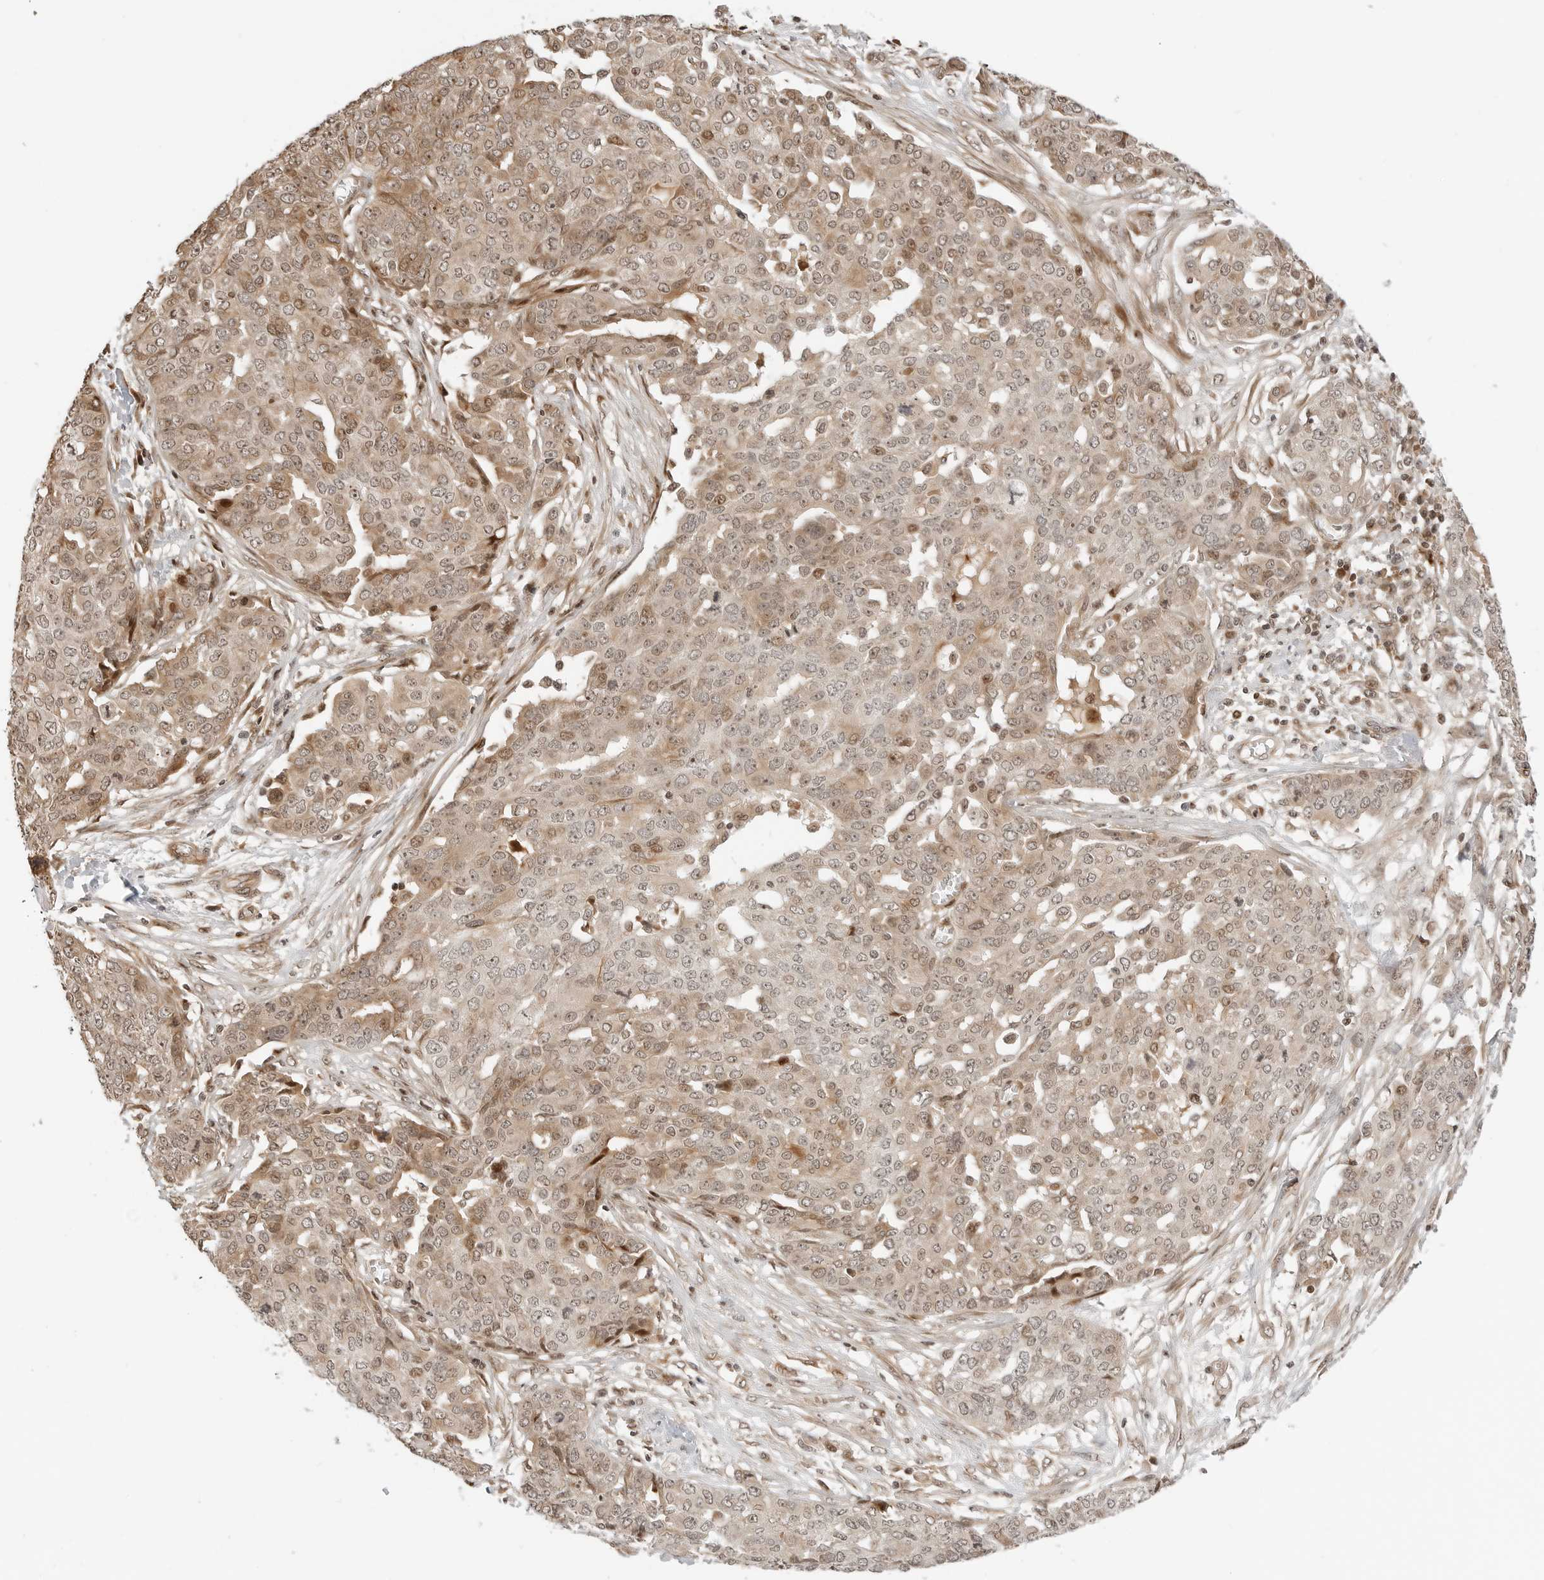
{"staining": {"intensity": "weak", "quantity": ">75%", "location": "cytoplasmic/membranous,nuclear"}, "tissue": "ovarian cancer", "cell_type": "Tumor cells", "image_type": "cancer", "snomed": [{"axis": "morphology", "description": "Cystadenocarcinoma, serous, NOS"}, {"axis": "topography", "description": "Soft tissue"}, {"axis": "topography", "description": "Ovary"}], "caption": "A brown stain highlights weak cytoplasmic/membranous and nuclear staining of a protein in human ovarian cancer (serous cystadenocarcinoma) tumor cells.", "gene": "GEM", "patient": {"sex": "female", "age": 57}}